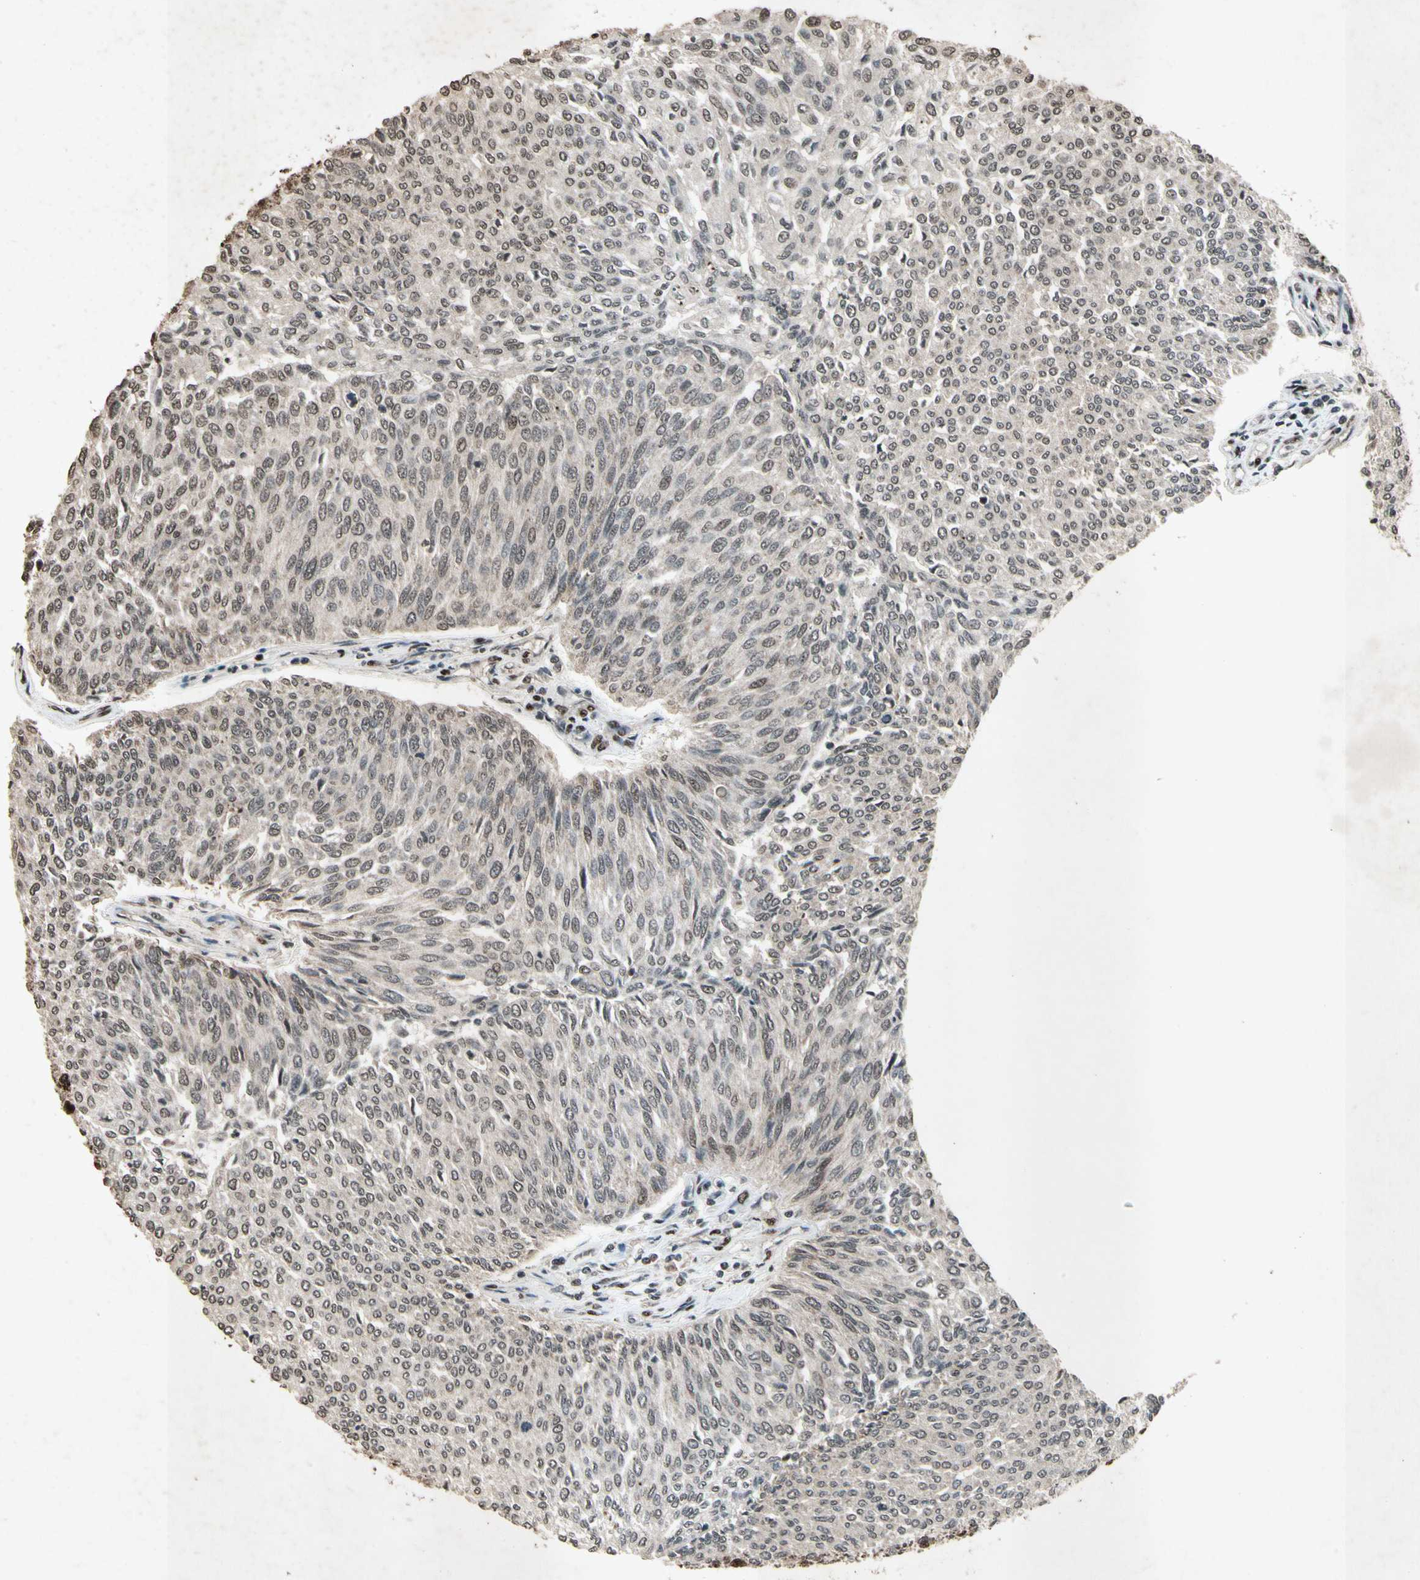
{"staining": {"intensity": "weak", "quantity": ">75%", "location": "nuclear"}, "tissue": "urothelial cancer", "cell_type": "Tumor cells", "image_type": "cancer", "snomed": [{"axis": "morphology", "description": "Urothelial carcinoma, Low grade"}, {"axis": "topography", "description": "Urinary bladder"}], "caption": "The photomicrograph exhibits staining of urothelial cancer, revealing weak nuclear protein staining (brown color) within tumor cells.", "gene": "TBX2", "patient": {"sex": "female", "age": 79}}